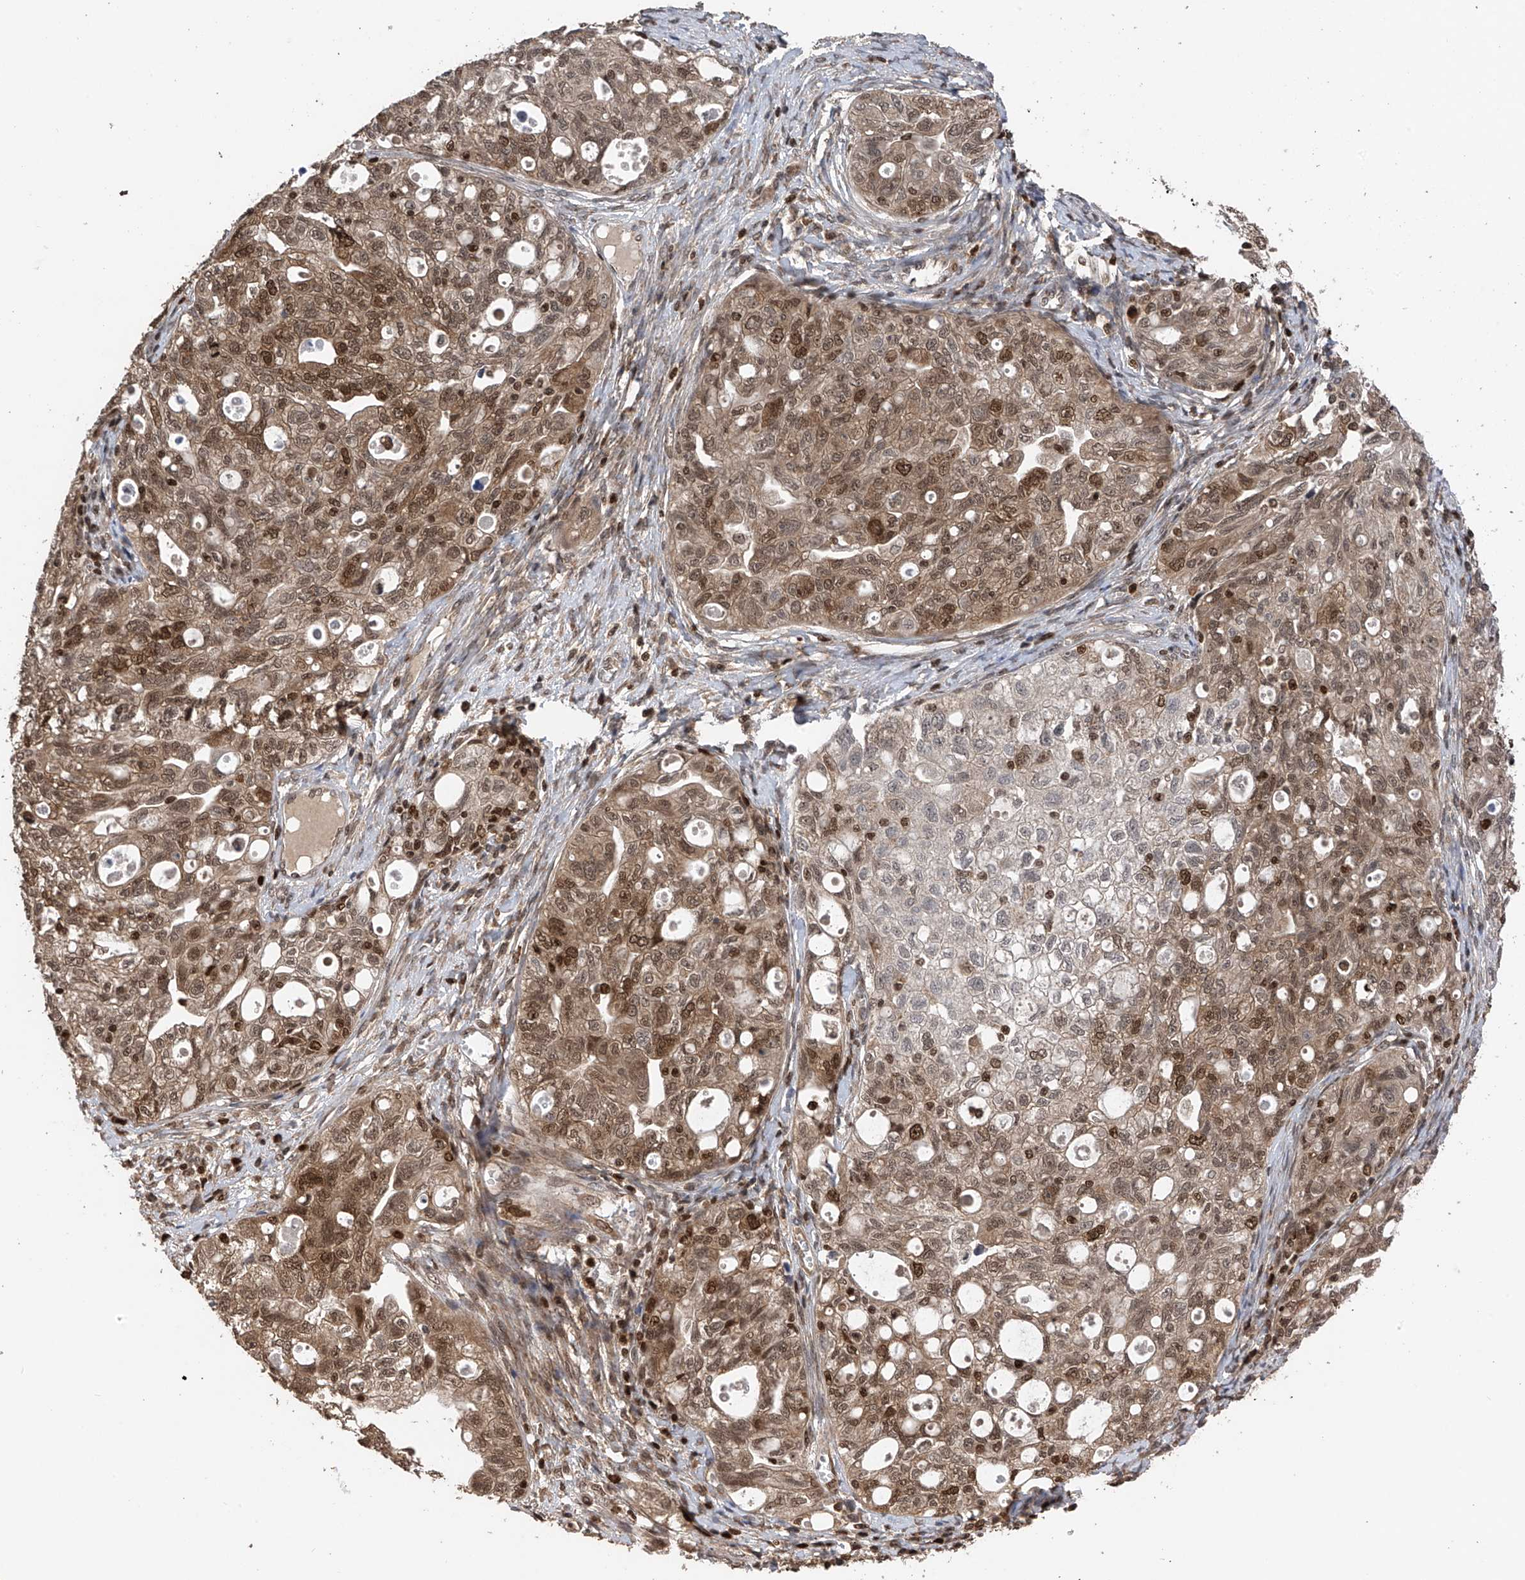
{"staining": {"intensity": "moderate", "quantity": ">75%", "location": "cytoplasmic/membranous,nuclear"}, "tissue": "ovarian cancer", "cell_type": "Tumor cells", "image_type": "cancer", "snomed": [{"axis": "morphology", "description": "Carcinoma, NOS"}, {"axis": "morphology", "description": "Cystadenocarcinoma, serous, NOS"}, {"axis": "topography", "description": "Ovary"}], "caption": "An IHC photomicrograph of neoplastic tissue is shown. Protein staining in brown shows moderate cytoplasmic/membranous and nuclear positivity in serous cystadenocarcinoma (ovarian) within tumor cells.", "gene": "DNAJC9", "patient": {"sex": "female", "age": 69}}